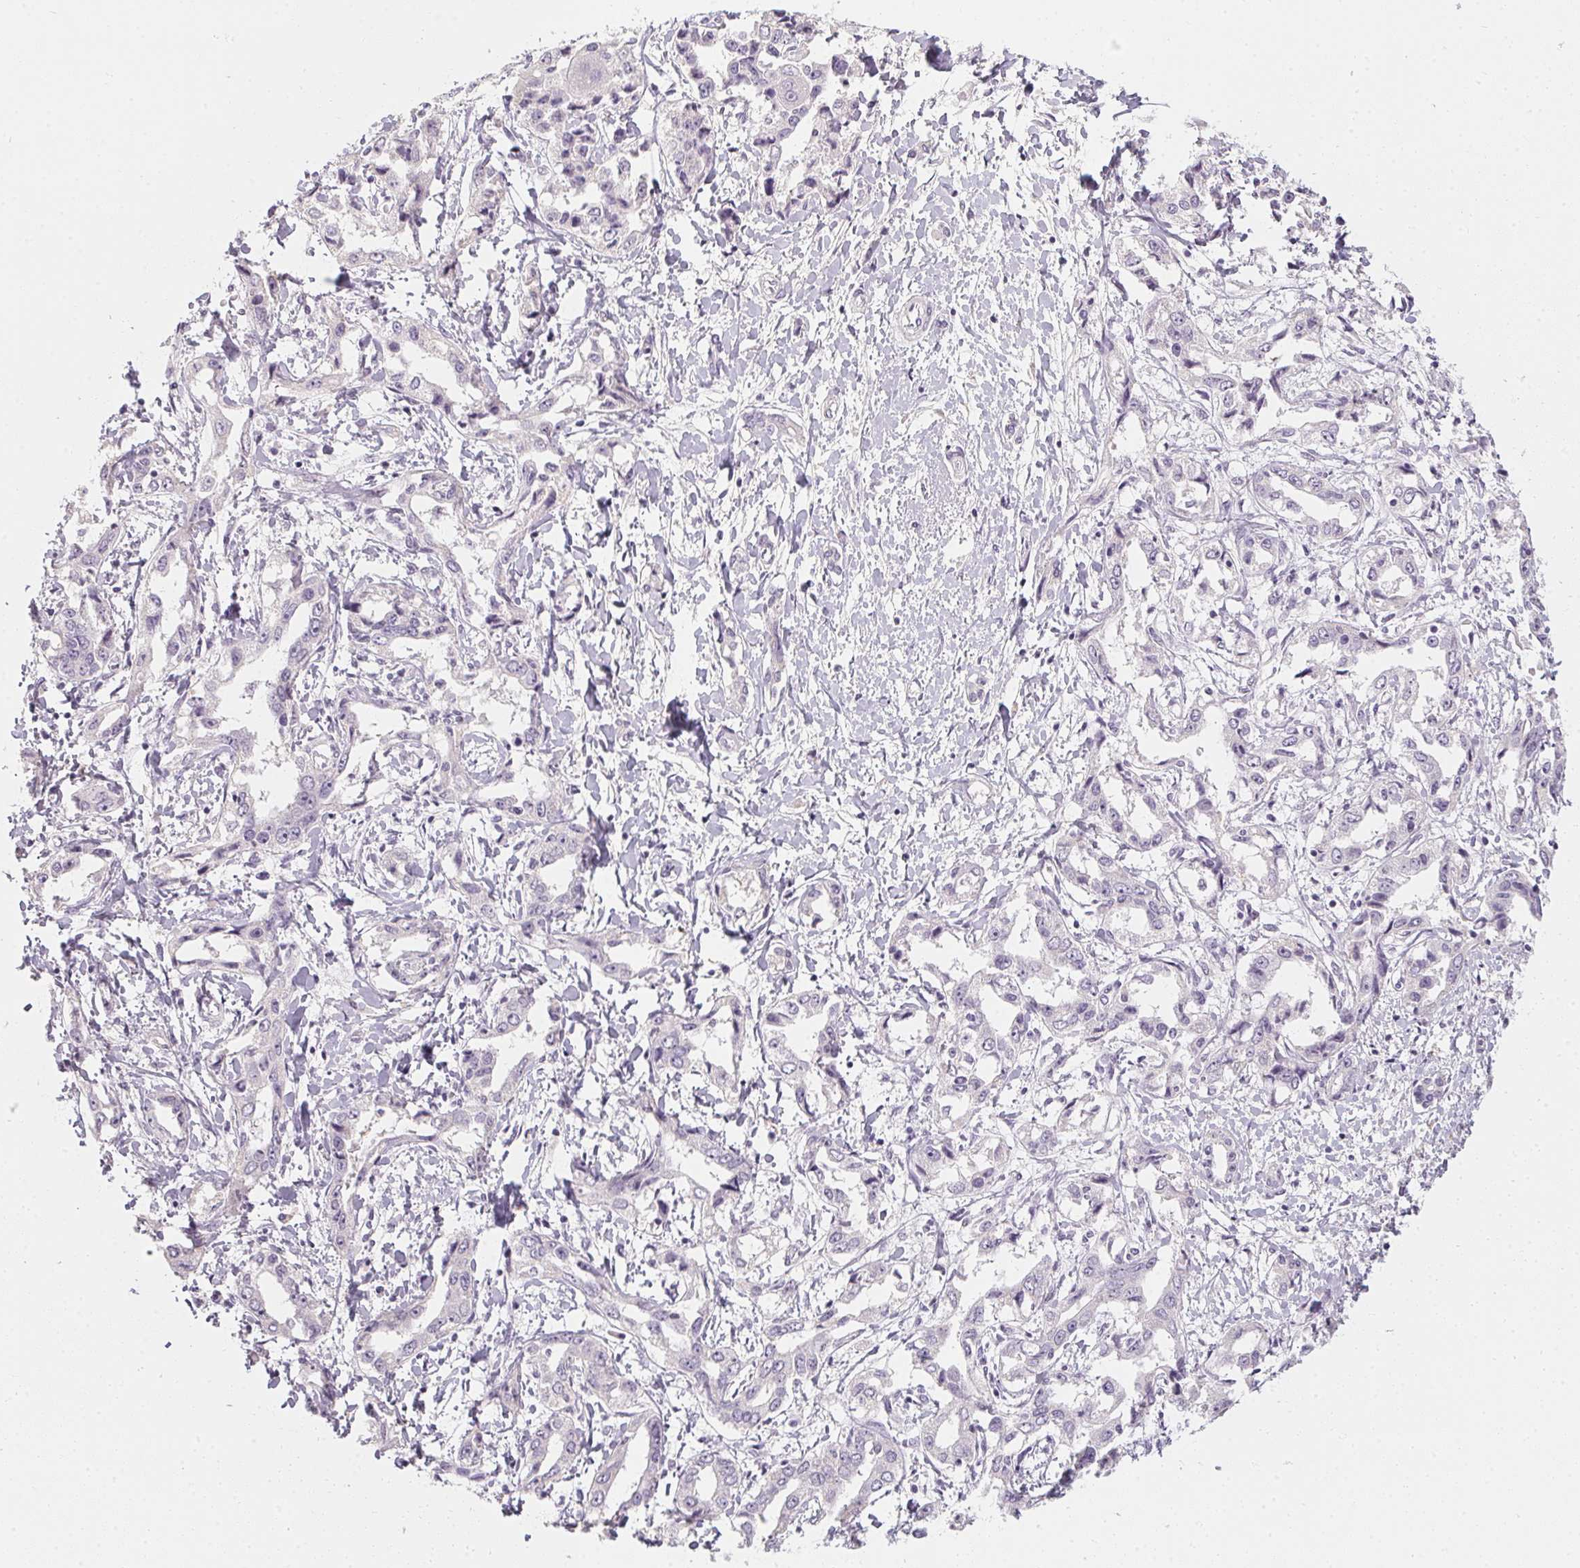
{"staining": {"intensity": "negative", "quantity": "none", "location": "none"}, "tissue": "liver cancer", "cell_type": "Tumor cells", "image_type": "cancer", "snomed": [{"axis": "morphology", "description": "Cholangiocarcinoma"}, {"axis": "topography", "description": "Liver"}], "caption": "Tumor cells show no significant staining in liver cancer (cholangiocarcinoma).", "gene": "TMEM72", "patient": {"sex": "male", "age": 59}}